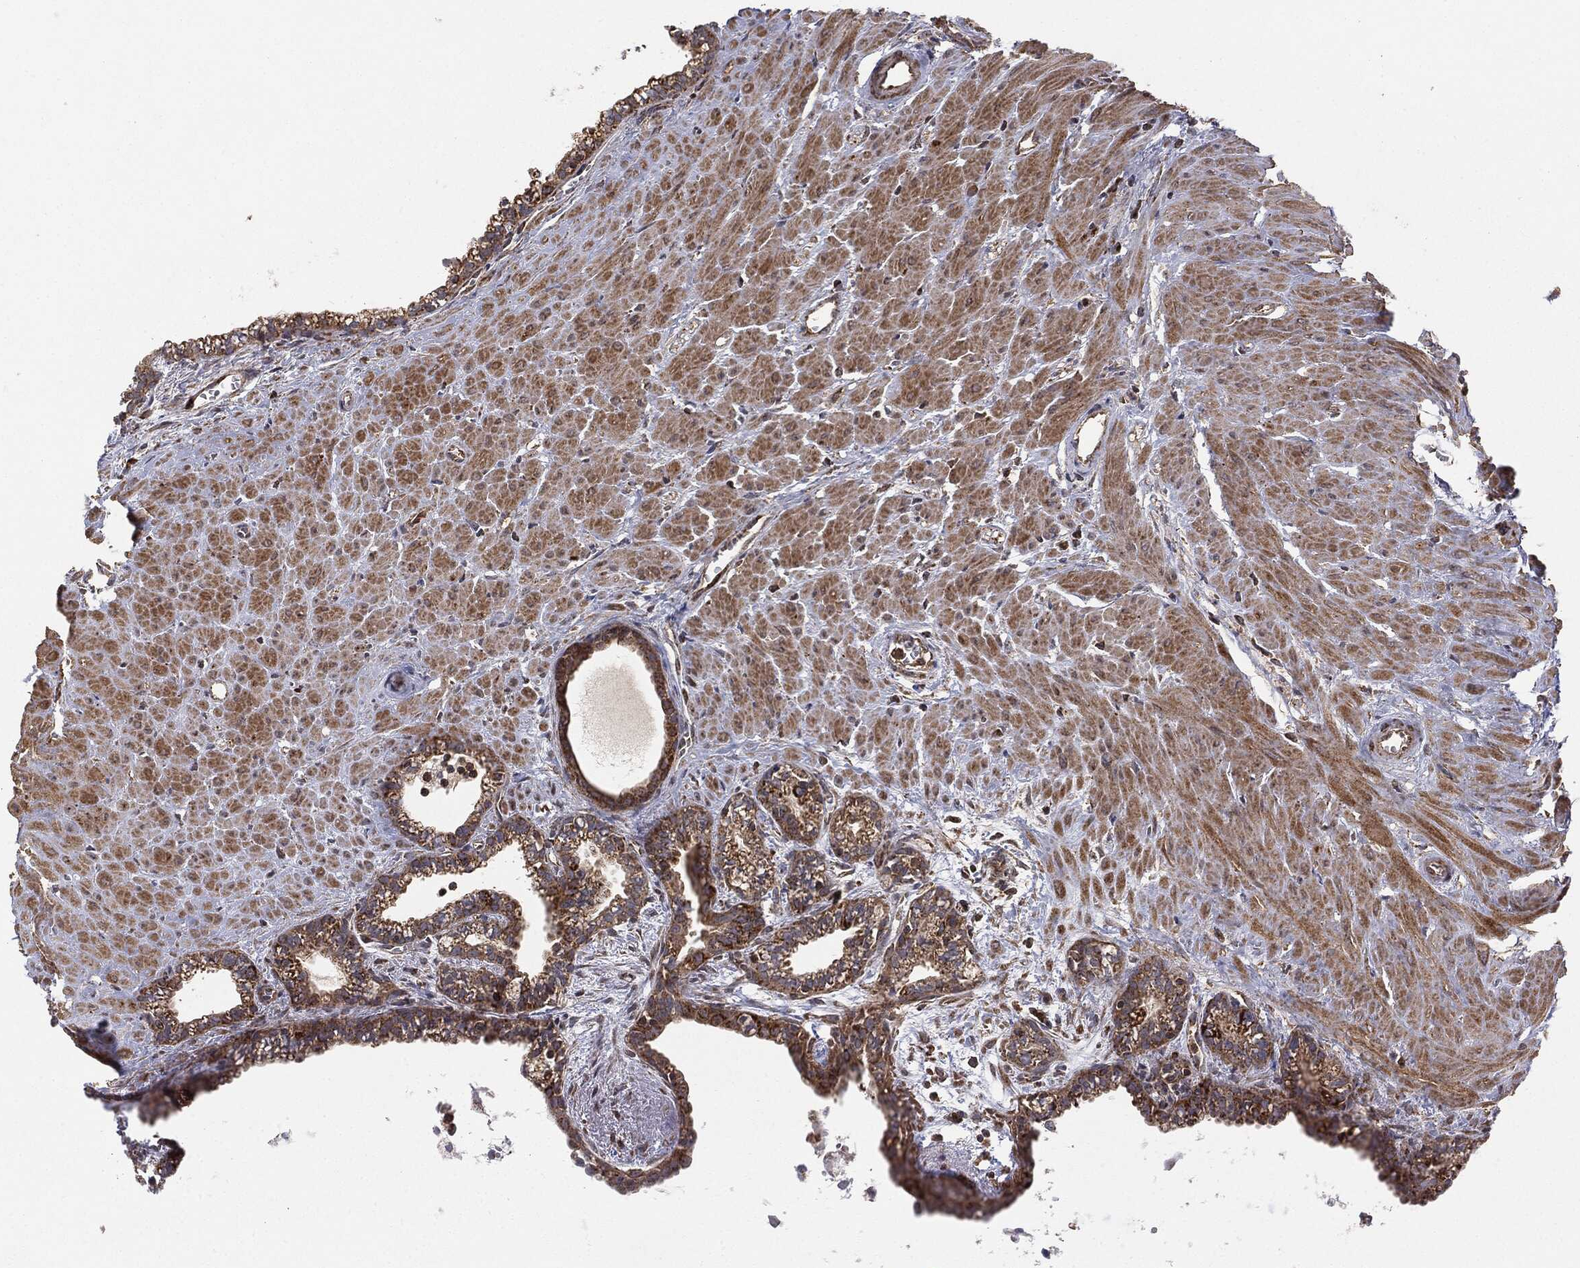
{"staining": {"intensity": "strong", "quantity": ">75%", "location": "cytoplasmic/membranous"}, "tissue": "seminal vesicle", "cell_type": "Glandular cells", "image_type": "normal", "snomed": [{"axis": "morphology", "description": "Normal tissue, NOS"}, {"axis": "morphology", "description": "Urothelial carcinoma, NOS"}, {"axis": "topography", "description": "Urinary bladder"}, {"axis": "topography", "description": "Seminal veicle"}], "caption": "DAB (3,3'-diaminobenzidine) immunohistochemical staining of unremarkable seminal vesicle reveals strong cytoplasmic/membranous protein positivity in about >75% of glandular cells. Using DAB (3,3'-diaminobenzidine) (brown) and hematoxylin (blue) stains, captured at high magnification using brightfield microscopy.", "gene": "MTOR", "patient": {"sex": "male", "age": 76}}